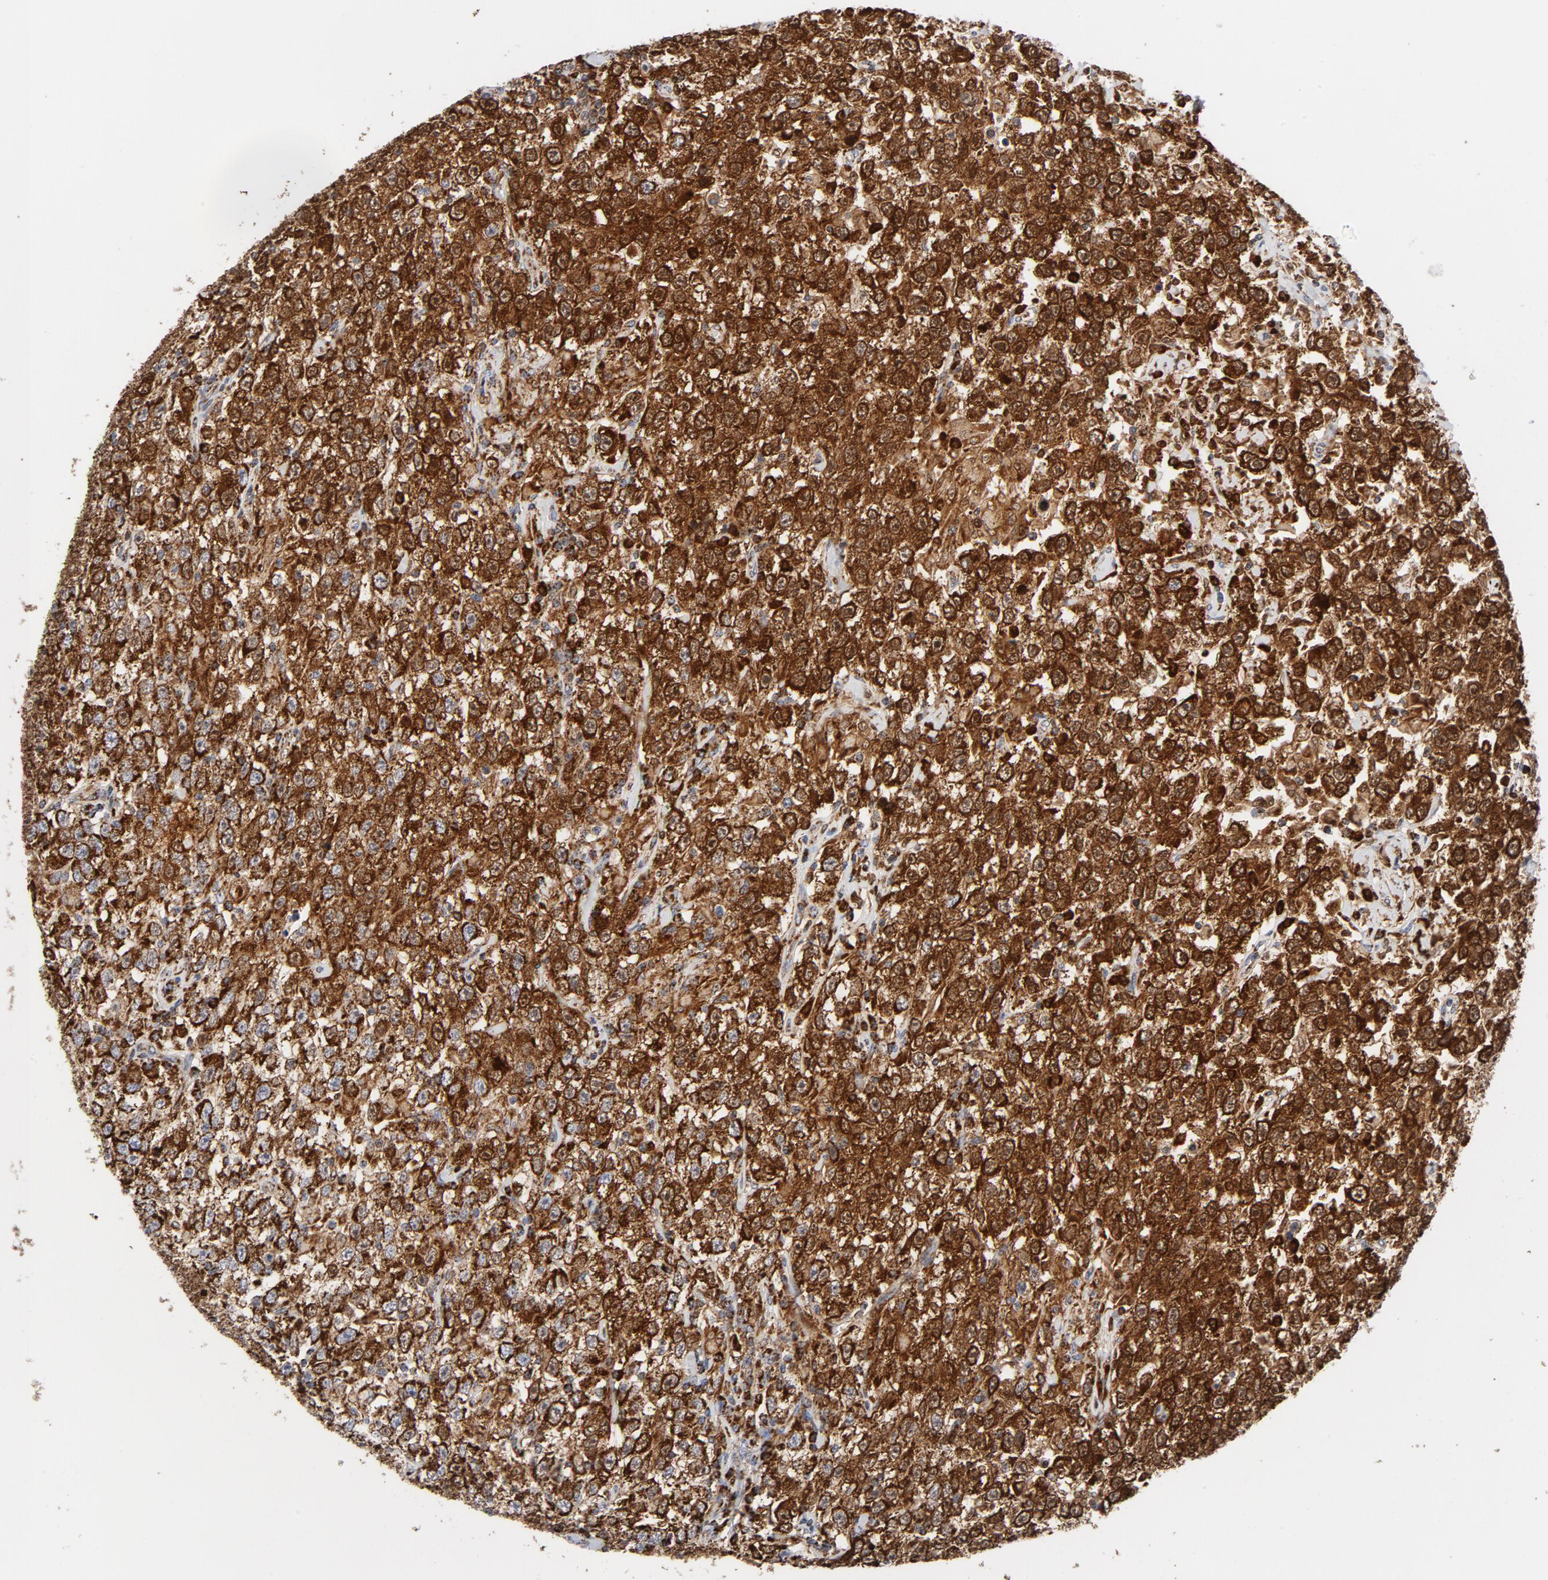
{"staining": {"intensity": "strong", "quantity": ">75%", "location": "cytoplasmic/membranous"}, "tissue": "testis cancer", "cell_type": "Tumor cells", "image_type": "cancer", "snomed": [{"axis": "morphology", "description": "Seminoma, NOS"}, {"axis": "topography", "description": "Testis"}], "caption": "Testis cancer (seminoma) stained for a protein (brown) reveals strong cytoplasmic/membranous positive expression in approximately >75% of tumor cells.", "gene": "CYCS", "patient": {"sex": "male", "age": 41}}